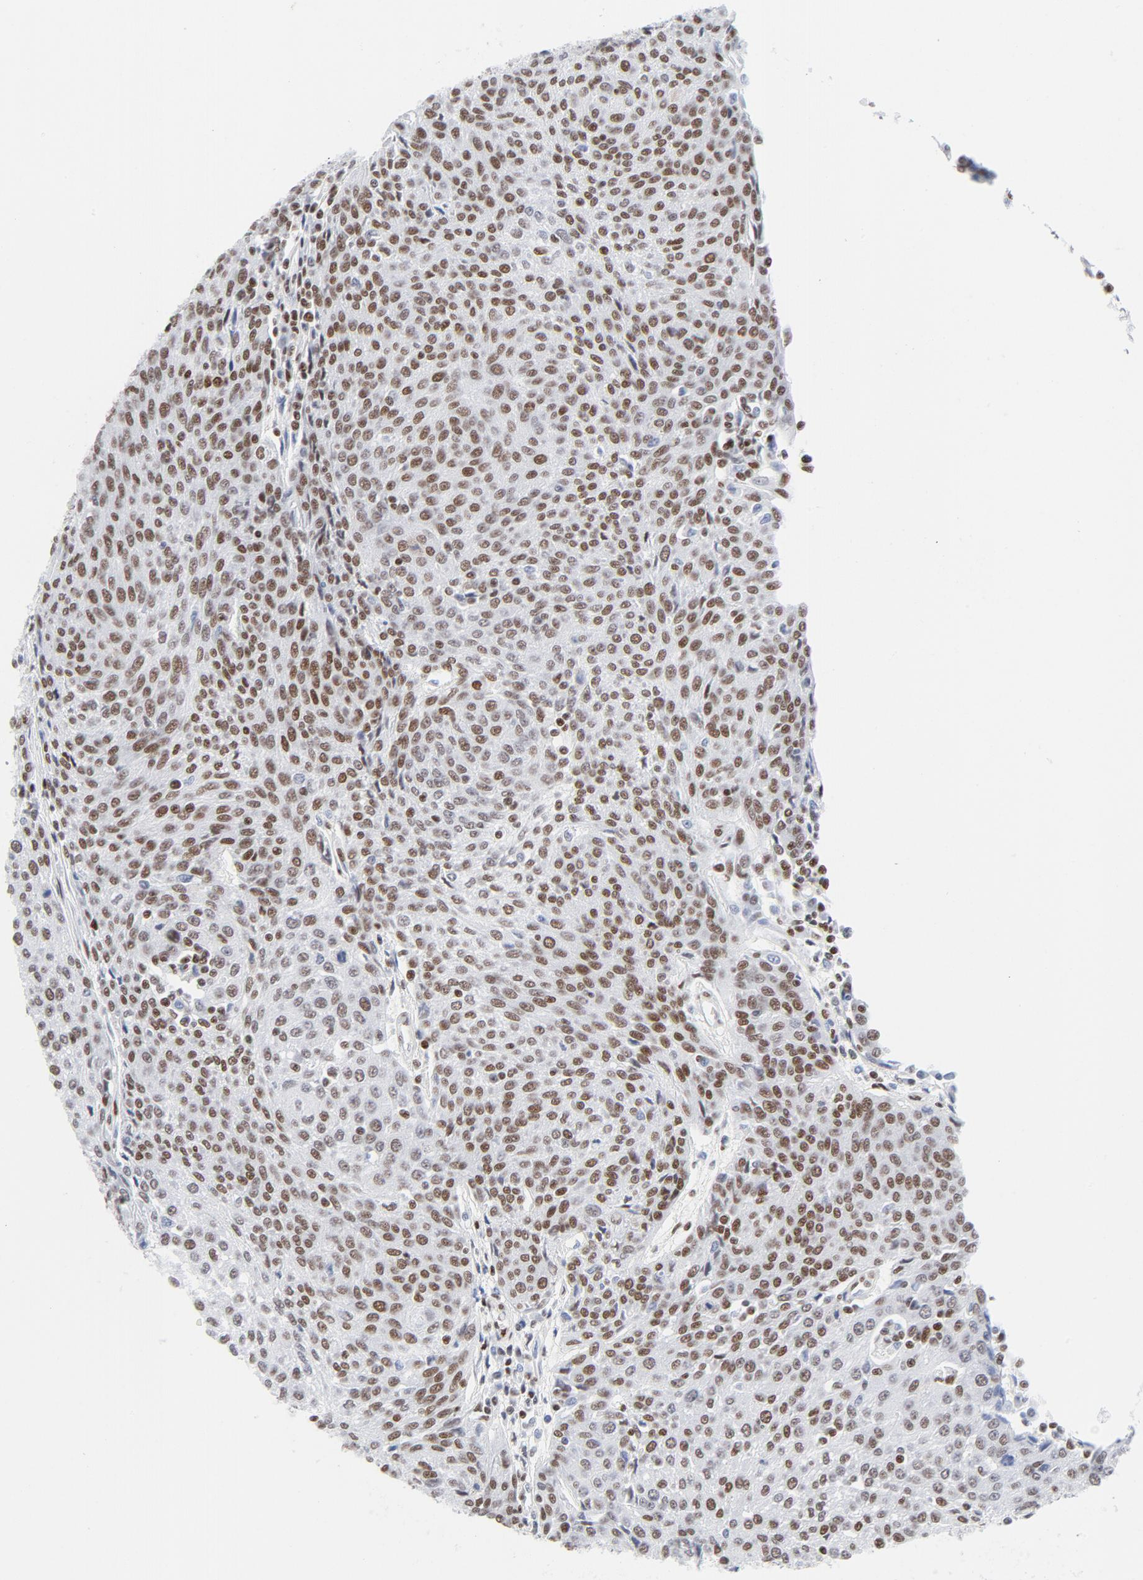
{"staining": {"intensity": "moderate", "quantity": ">75%", "location": "nuclear"}, "tissue": "urothelial cancer", "cell_type": "Tumor cells", "image_type": "cancer", "snomed": [{"axis": "morphology", "description": "Urothelial carcinoma, High grade"}, {"axis": "topography", "description": "Urinary bladder"}], "caption": "There is medium levels of moderate nuclear expression in tumor cells of high-grade urothelial carcinoma, as demonstrated by immunohistochemical staining (brown color).", "gene": "ATF2", "patient": {"sex": "female", "age": 85}}